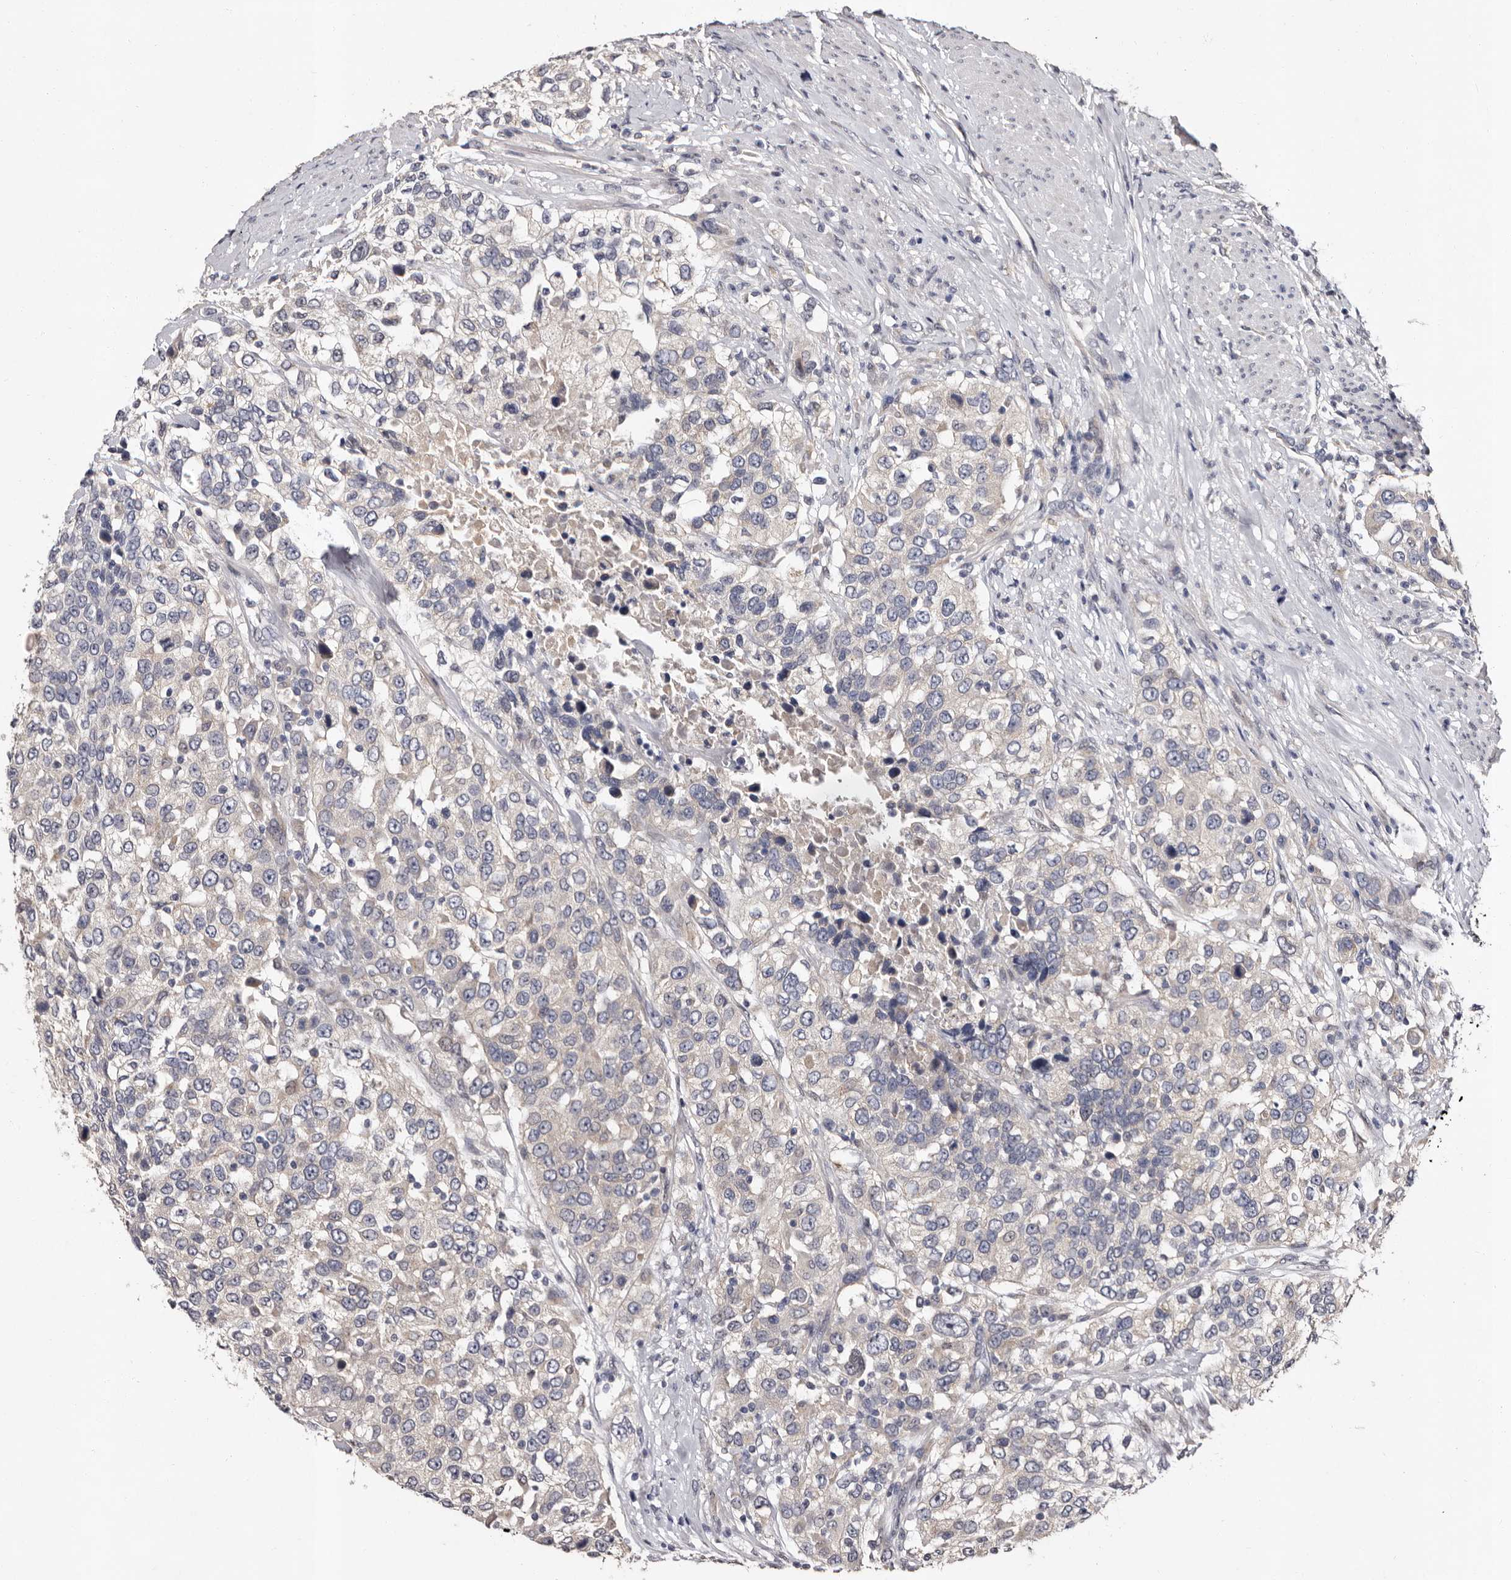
{"staining": {"intensity": "negative", "quantity": "none", "location": "none"}, "tissue": "urothelial cancer", "cell_type": "Tumor cells", "image_type": "cancer", "snomed": [{"axis": "morphology", "description": "Urothelial carcinoma, High grade"}, {"axis": "topography", "description": "Urinary bladder"}], "caption": "High power microscopy micrograph of an immunohistochemistry (IHC) photomicrograph of urothelial carcinoma (high-grade), revealing no significant expression in tumor cells.", "gene": "FAM91A1", "patient": {"sex": "female", "age": 80}}